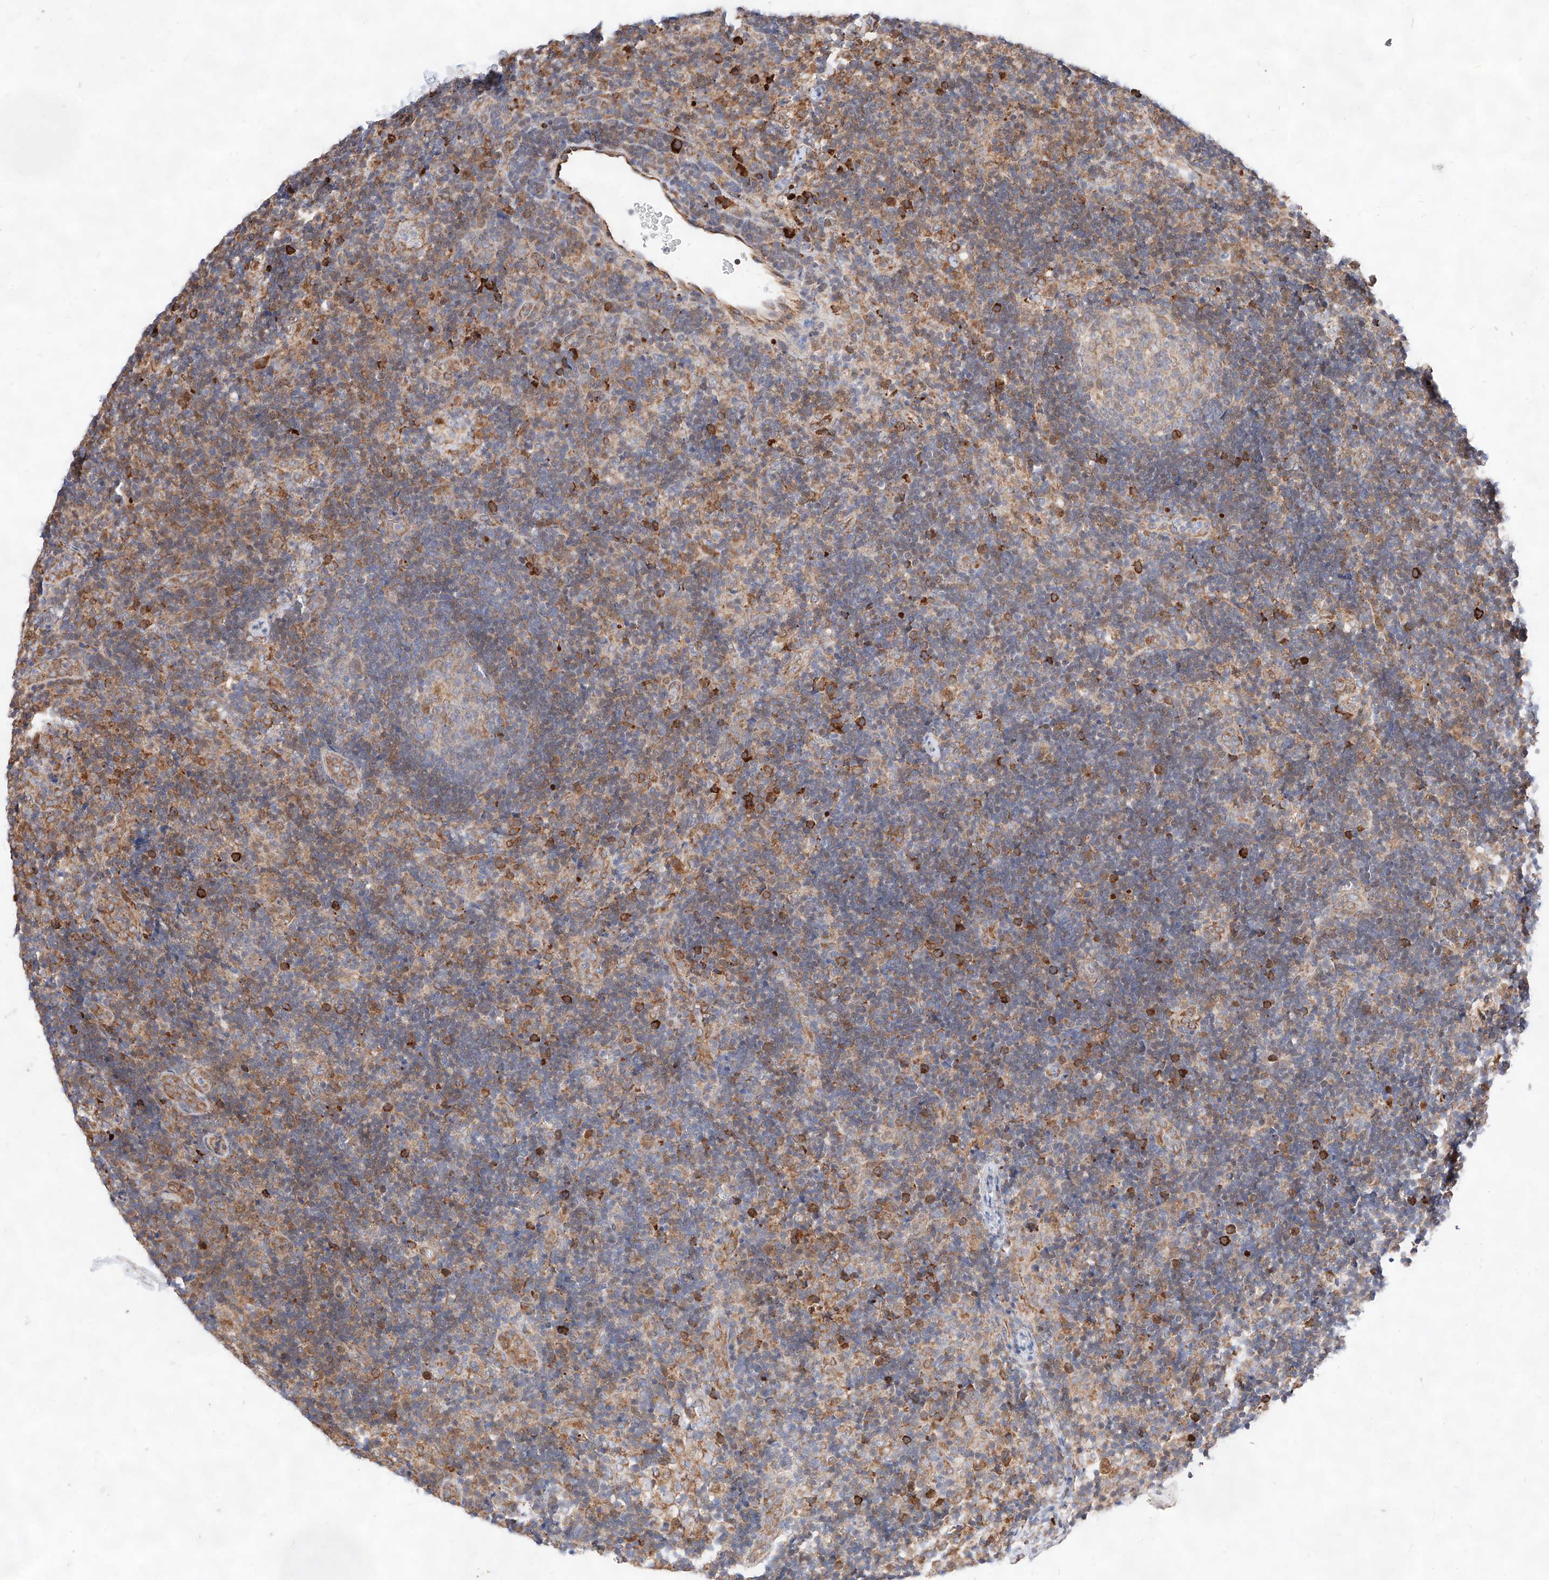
{"staining": {"intensity": "negative", "quantity": "none", "location": "none"}, "tissue": "lymph node", "cell_type": "Germinal center cells", "image_type": "normal", "snomed": [{"axis": "morphology", "description": "Normal tissue, NOS"}, {"axis": "topography", "description": "Lymph node"}], "caption": "The micrograph reveals no significant positivity in germinal center cells of lymph node. Nuclei are stained in blue.", "gene": "ATP9B", "patient": {"sex": "female", "age": 22}}